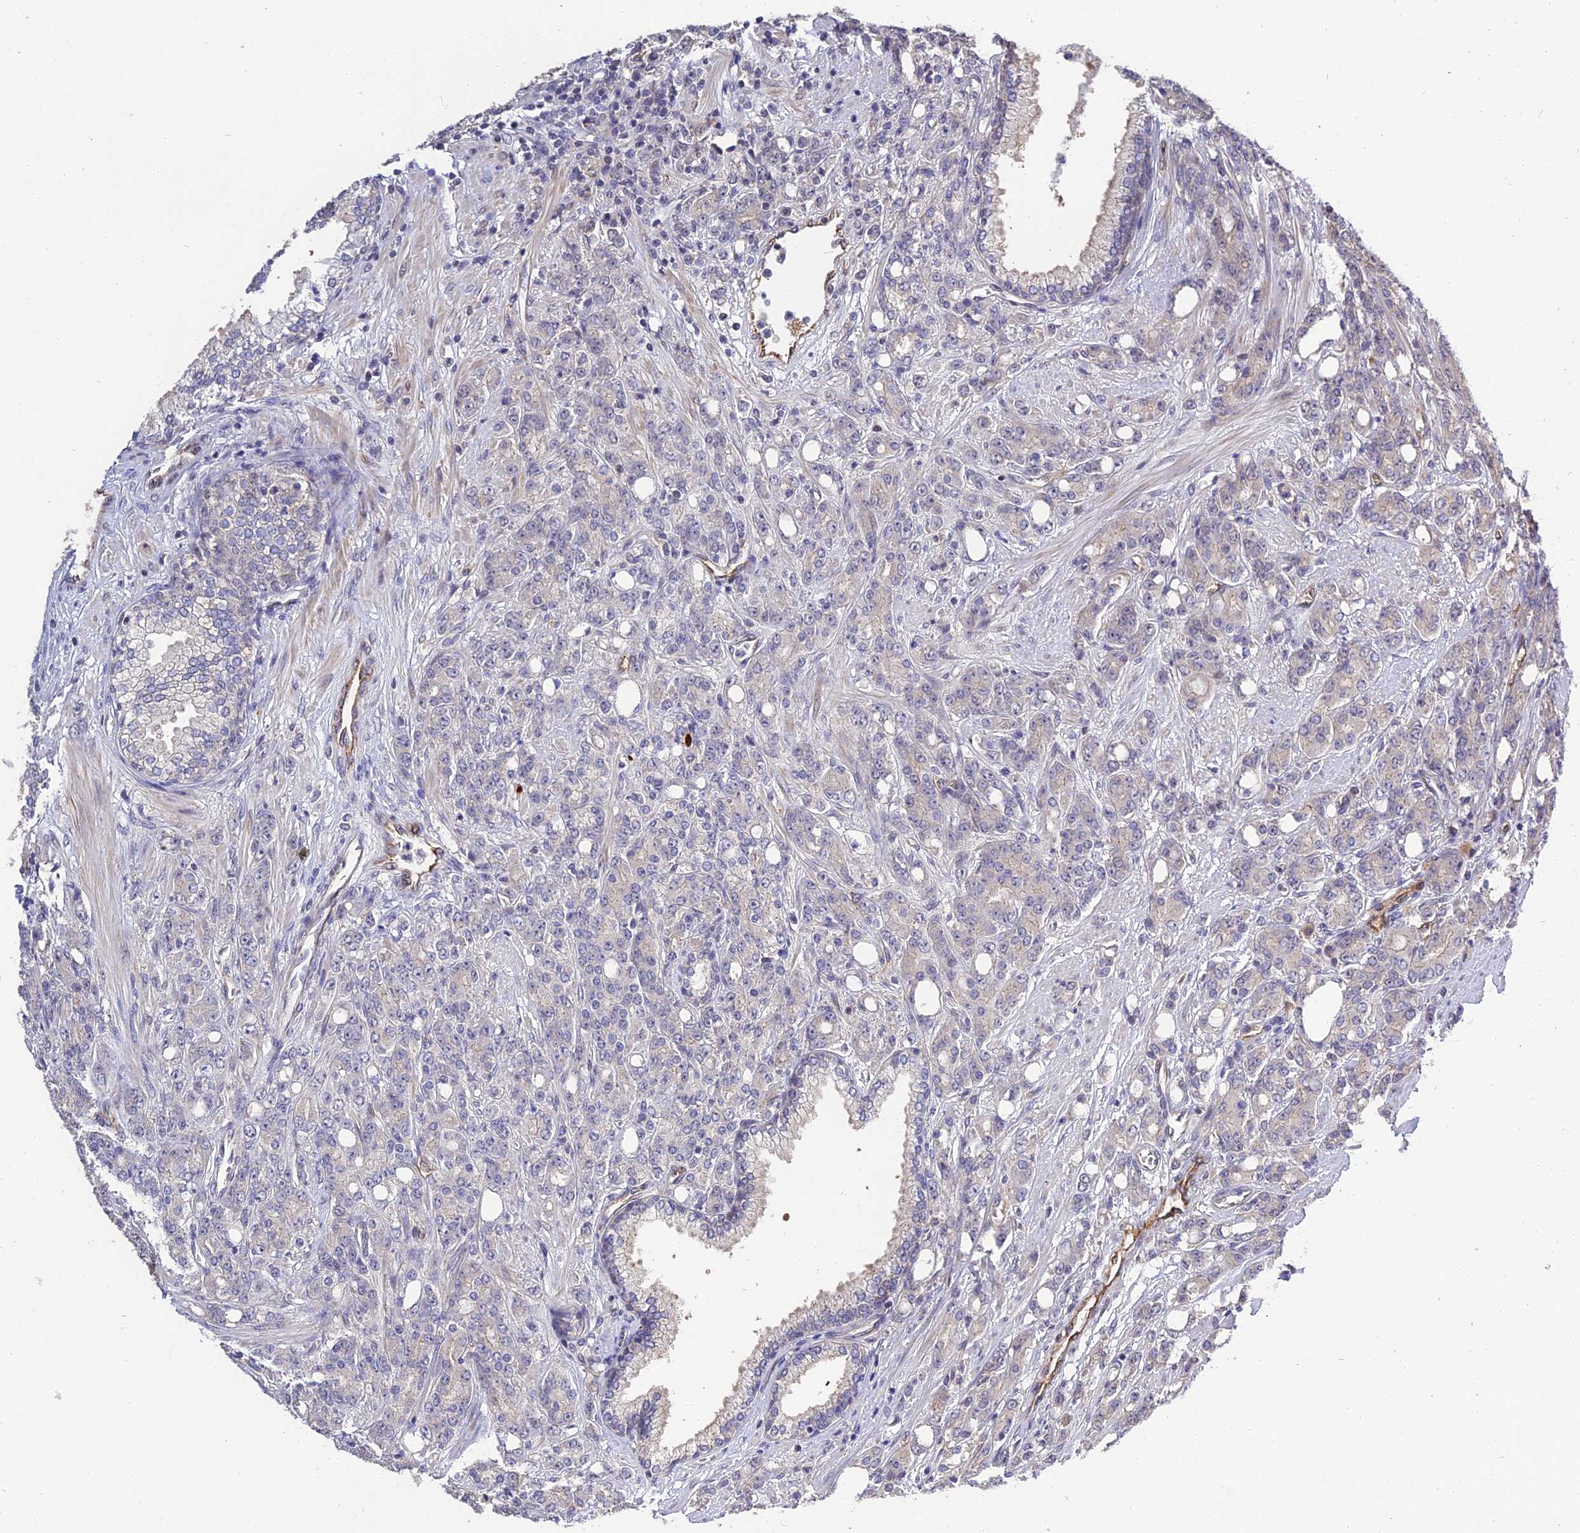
{"staining": {"intensity": "negative", "quantity": "none", "location": "none"}, "tissue": "prostate cancer", "cell_type": "Tumor cells", "image_type": "cancer", "snomed": [{"axis": "morphology", "description": "Adenocarcinoma, High grade"}, {"axis": "topography", "description": "Prostate"}], "caption": "IHC histopathology image of neoplastic tissue: human adenocarcinoma (high-grade) (prostate) stained with DAB (3,3'-diaminobenzidine) shows no significant protein staining in tumor cells.", "gene": "MFSD2A", "patient": {"sex": "male", "age": 62}}